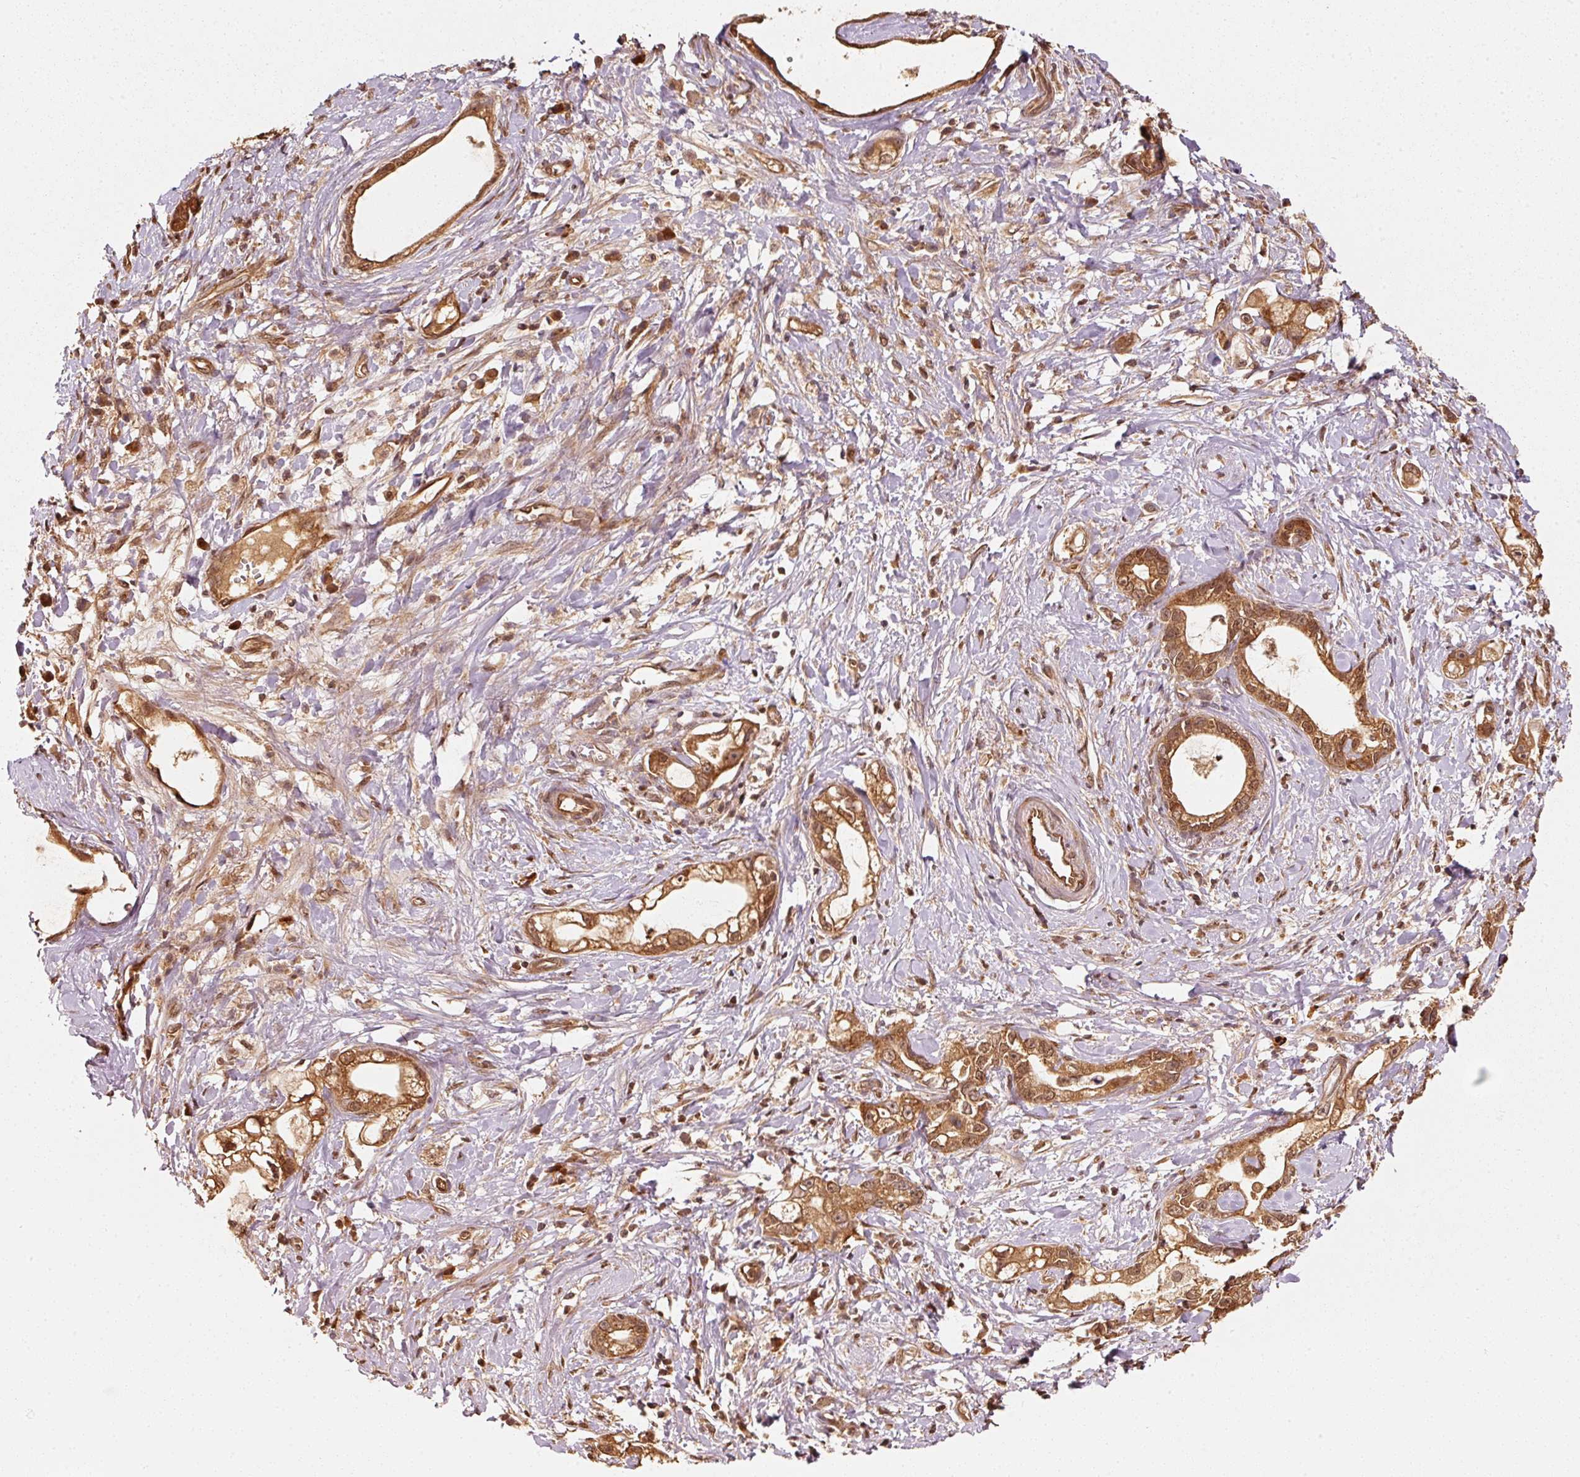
{"staining": {"intensity": "strong", "quantity": ">75%", "location": "cytoplasmic/membranous,nuclear"}, "tissue": "stomach cancer", "cell_type": "Tumor cells", "image_type": "cancer", "snomed": [{"axis": "morphology", "description": "Adenocarcinoma, NOS"}, {"axis": "topography", "description": "Stomach"}], "caption": "Immunohistochemistry image of adenocarcinoma (stomach) stained for a protein (brown), which demonstrates high levels of strong cytoplasmic/membranous and nuclear positivity in approximately >75% of tumor cells.", "gene": "STAU1", "patient": {"sex": "male", "age": 55}}